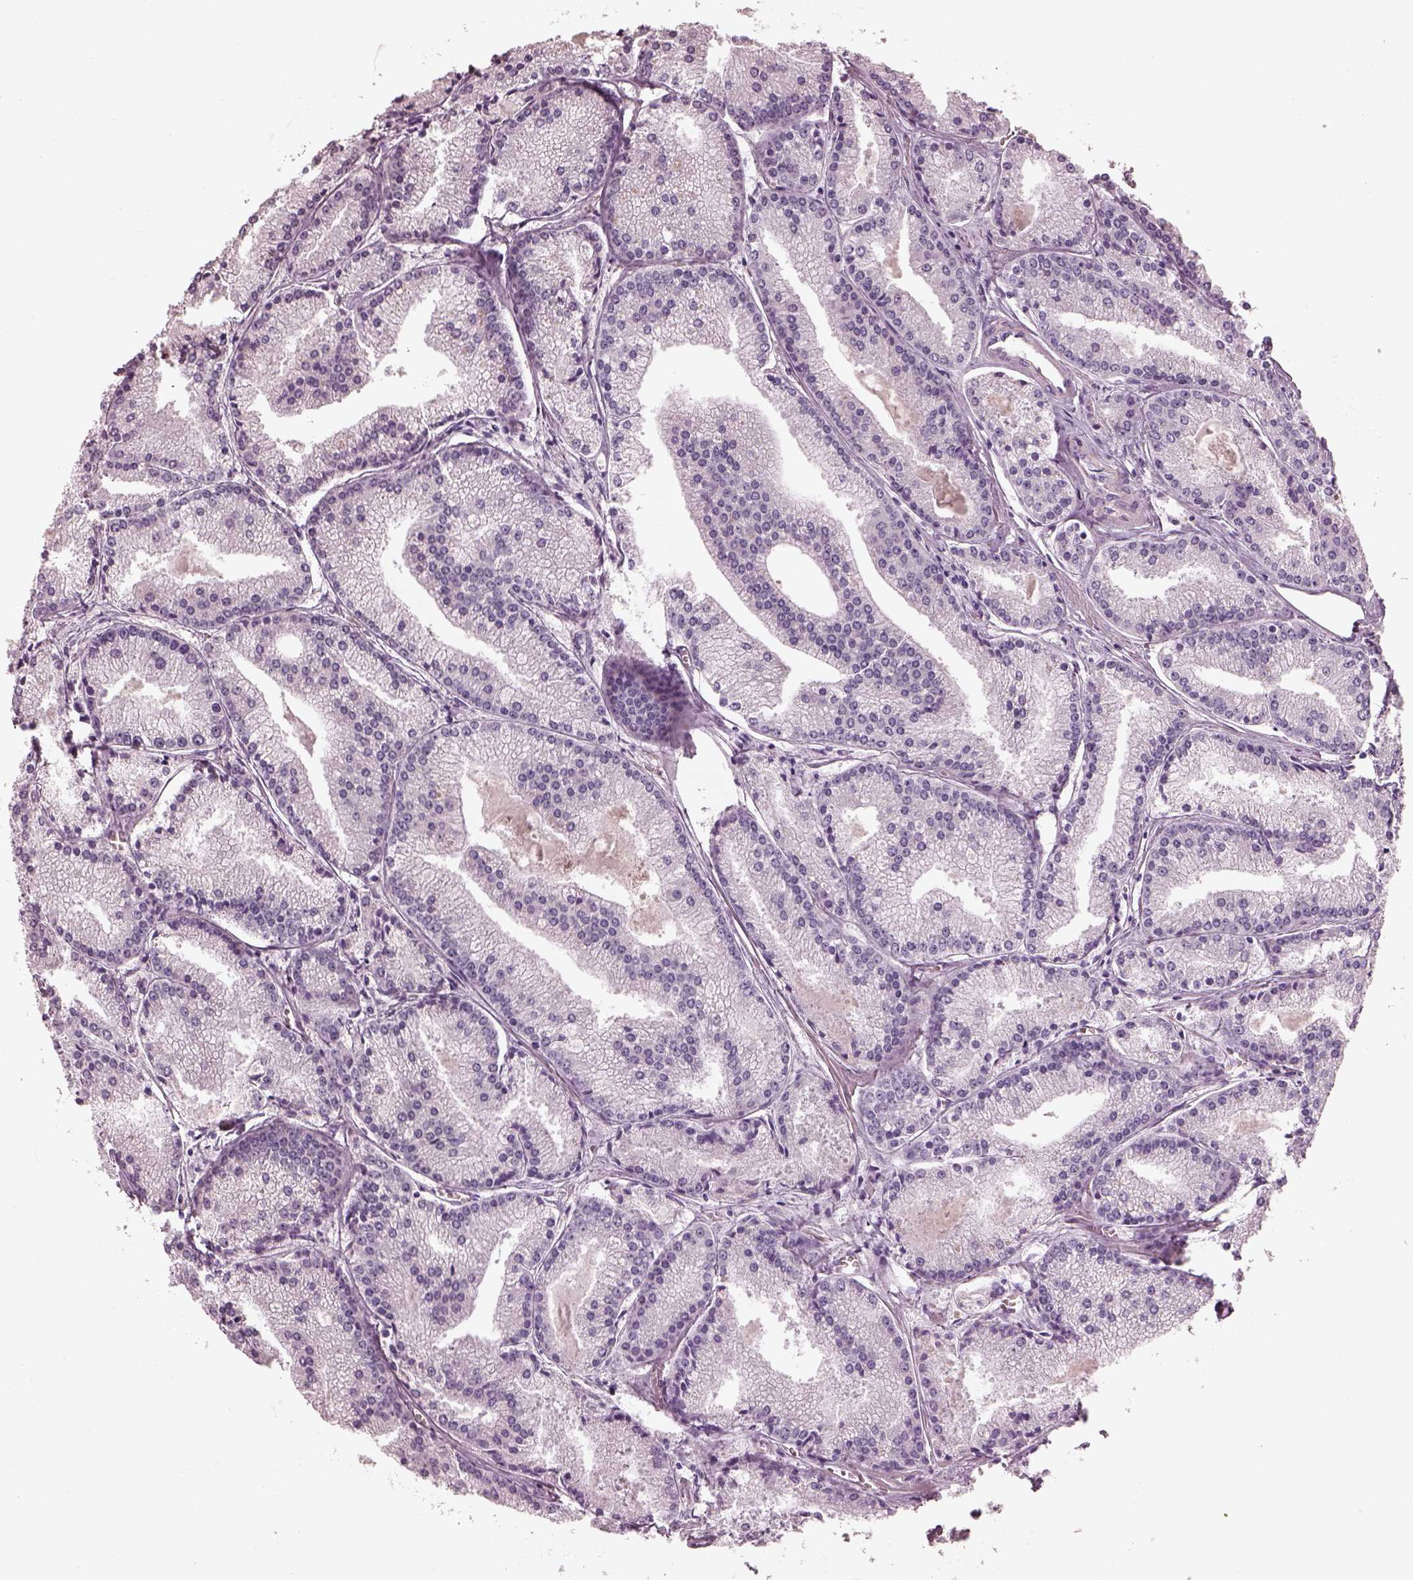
{"staining": {"intensity": "negative", "quantity": "none", "location": "none"}, "tissue": "prostate cancer", "cell_type": "Tumor cells", "image_type": "cancer", "snomed": [{"axis": "morphology", "description": "Adenocarcinoma, NOS"}, {"axis": "topography", "description": "Prostate"}], "caption": "This histopathology image is of prostate cancer (adenocarcinoma) stained with IHC to label a protein in brown with the nuclei are counter-stained blue. There is no expression in tumor cells. Nuclei are stained in blue.", "gene": "RSPH9", "patient": {"sex": "male", "age": 72}}